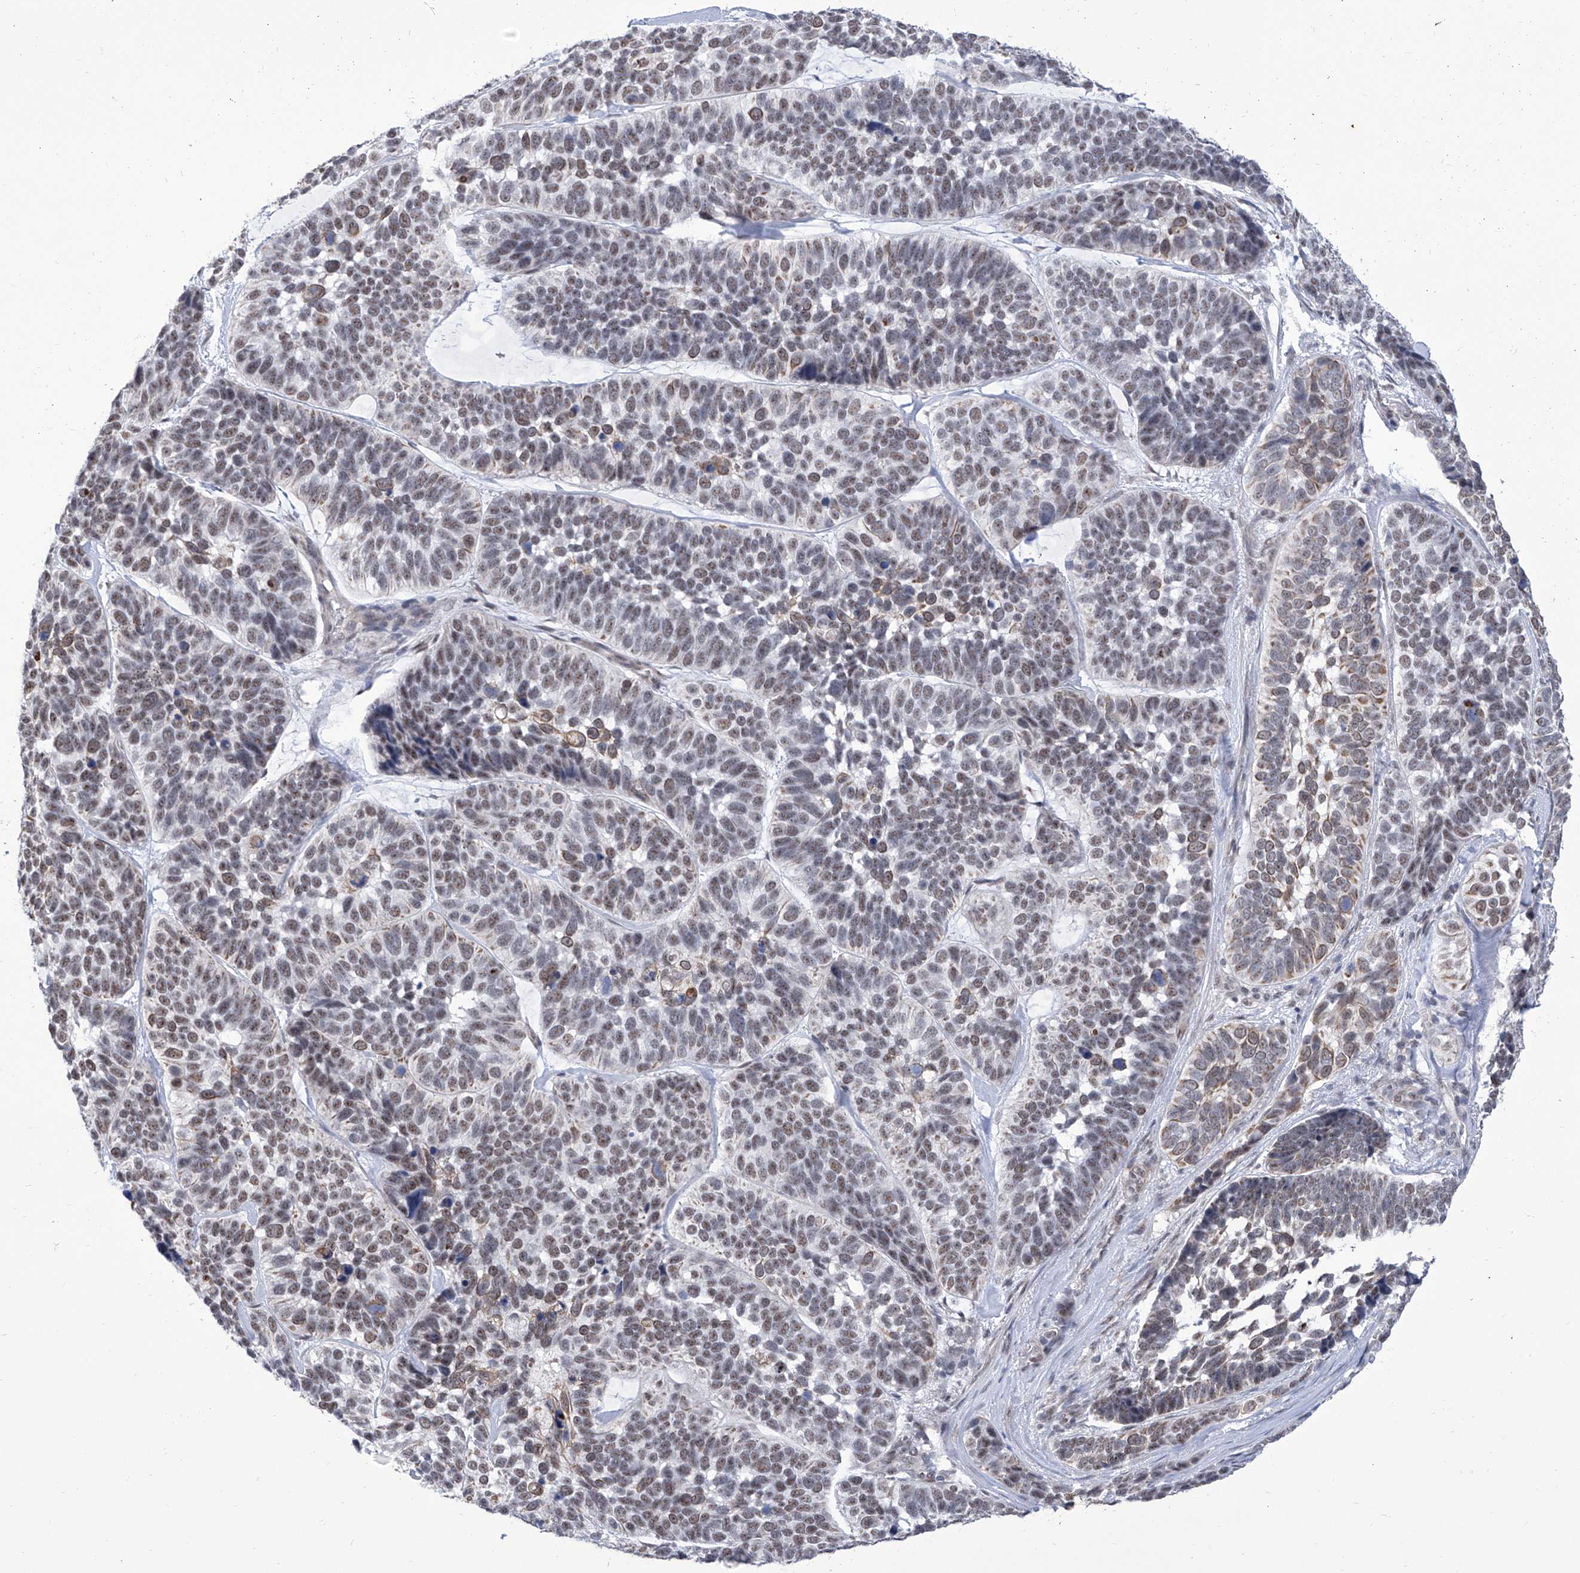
{"staining": {"intensity": "weak", "quantity": "25%-75%", "location": "nuclear"}, "tissue": "skin cancer", "cell_type": "Tumor cells", "image_type": "cancer", "snomed": [{"axis": "morphology", "description": "Basal cell carcinoma"}, {"axis": "topography", "description": "Skin"}], "caption": "This micrograph shows immunohistochemistry staining of human skin basal cell carcinoma, with low weak nuclear positivity in about 25%-75% of tumor cells.", "gene": "SART1", "patient": {"sex": "male", "age": 62}}